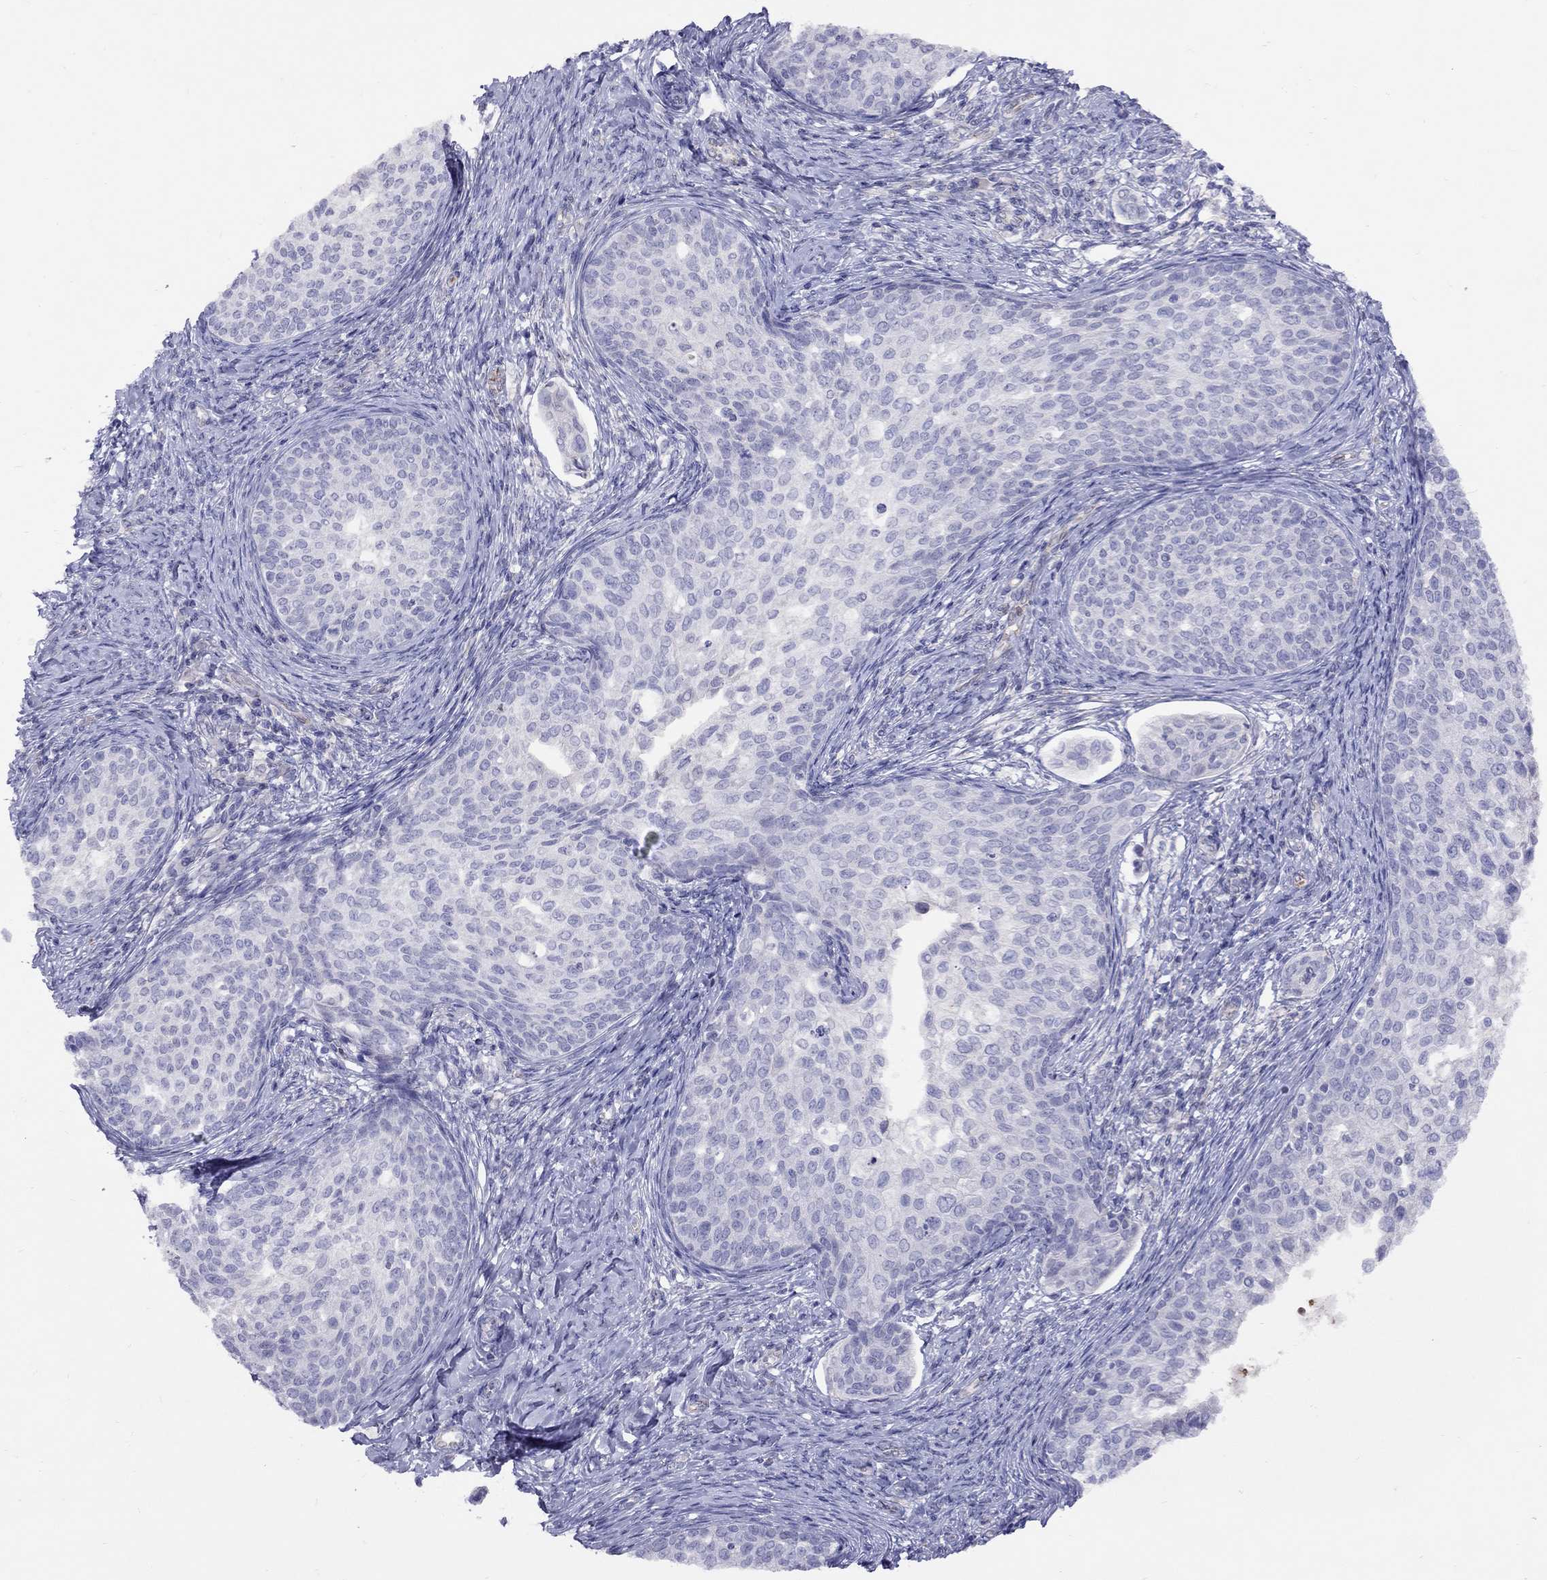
{"staining": {"intensity": "negative", "quantity": "none", "location": "none"}, "tissue": "cervical cancer", "cell_type": "Tumor cells", "image_type": "cancer", "snomed": [{"axis": "morphology", "description": "Squamous cell carcinoma, NOS"}, {"axis": "topography", "description": "Cervix"}], "caption": "Photomicrograph shows no protein expression in tumor cells of cervical cancer (squamous cell carcinoma) tissue.", "gene": "SPINT4", "patient": {"sex": "female", "age": 51}}